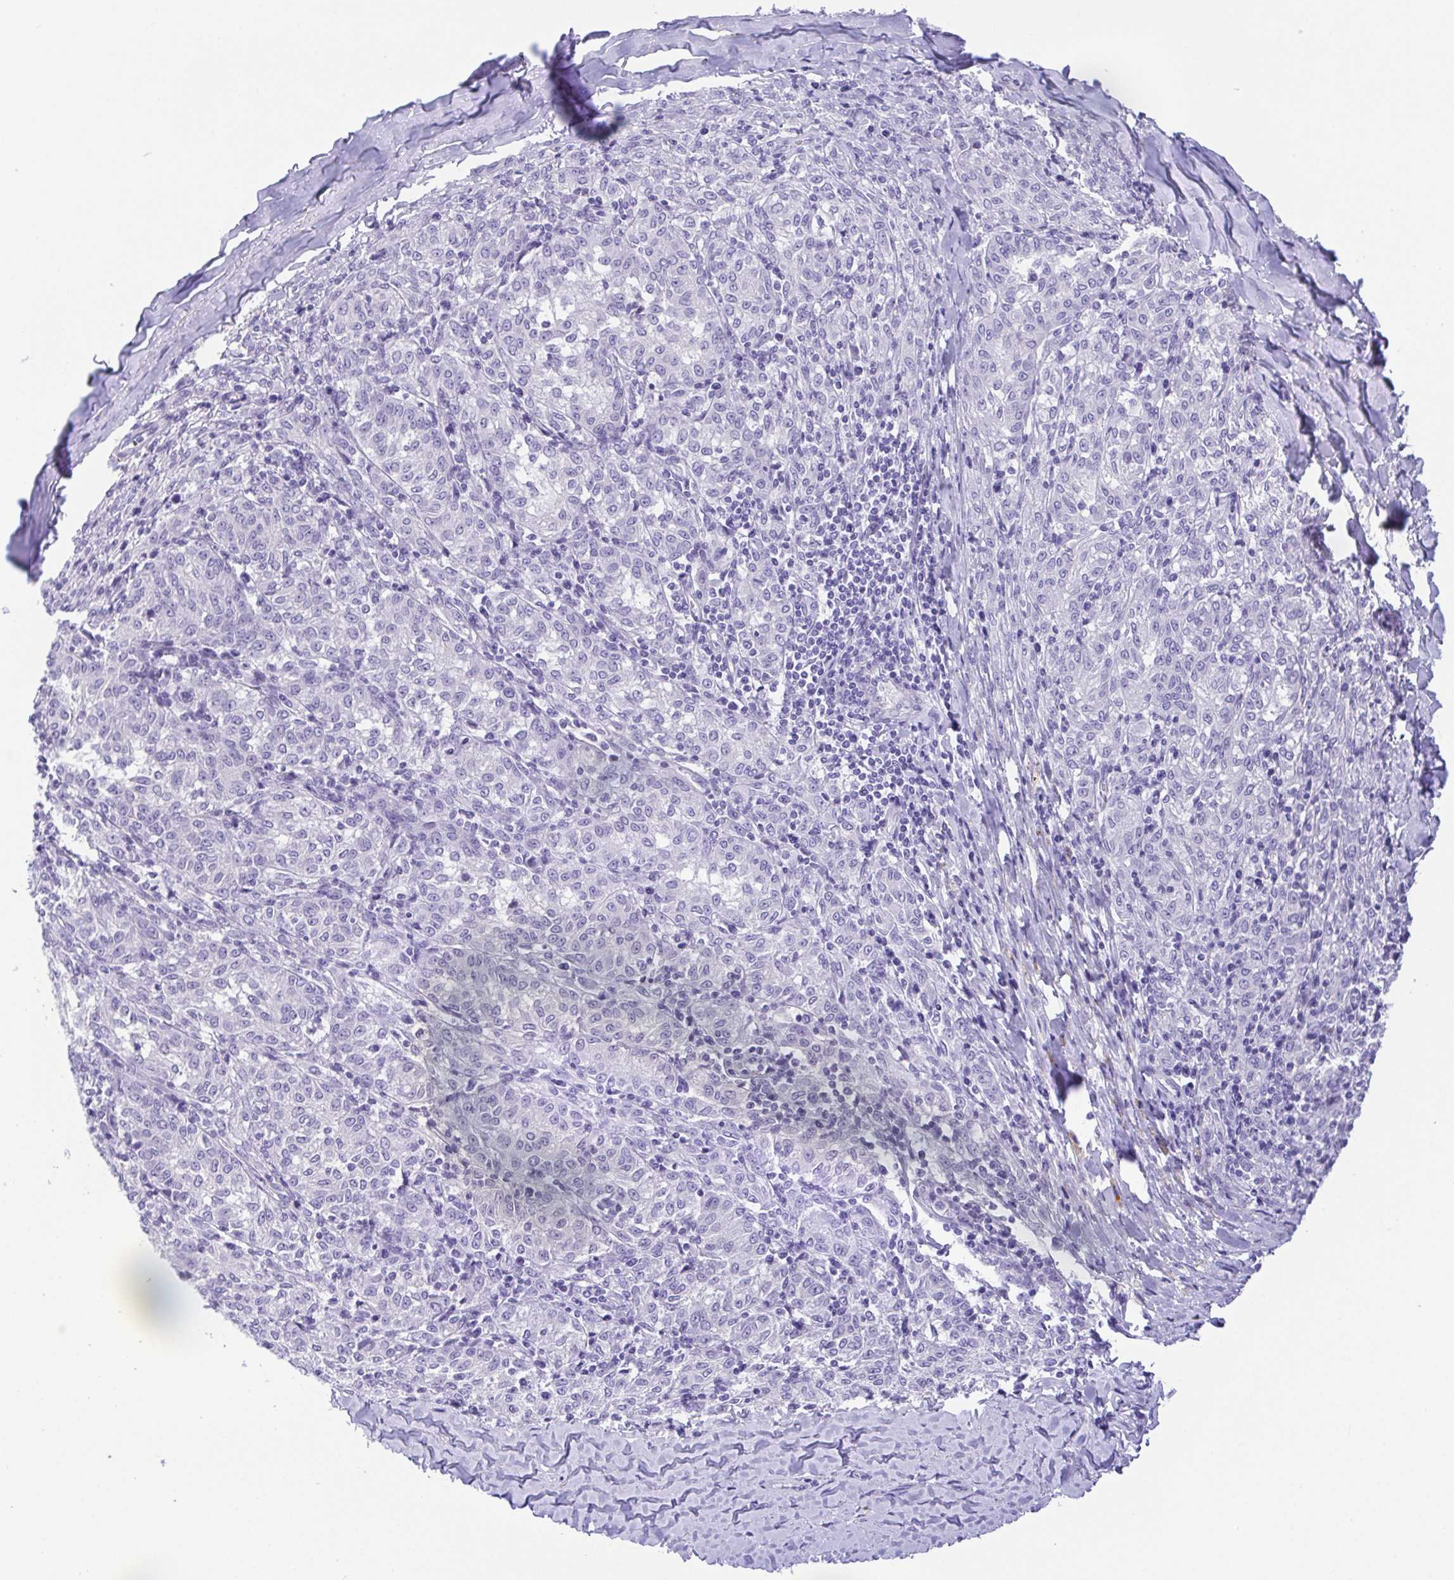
{"staining": {"intensity": "negative", "quantity": "none", "location": "none"}, "tissue": "melanoma", "cell_type": "Tumor cells", "image_type": "cancer", "snomed": [{"axis": "morphology", "description": "Malignant melanoma, NOS"}, {"axis": "topography", "description": "Skin"}], "caption": "High magnification brightfield microscopy of malignant melanoma stained with DAB (3,3'-diaminobenzidine) (brown) and counterstained with hematoxylin (blue): tumor cells show no significant expression. Brightfield microscopy of immunohistochemistry (IHC) stained with DAB (brown) and hematoxylin (blue), captured at high magnification.", "gene": "LUZP4", "patient": {"sex": "female", "age": 72}}